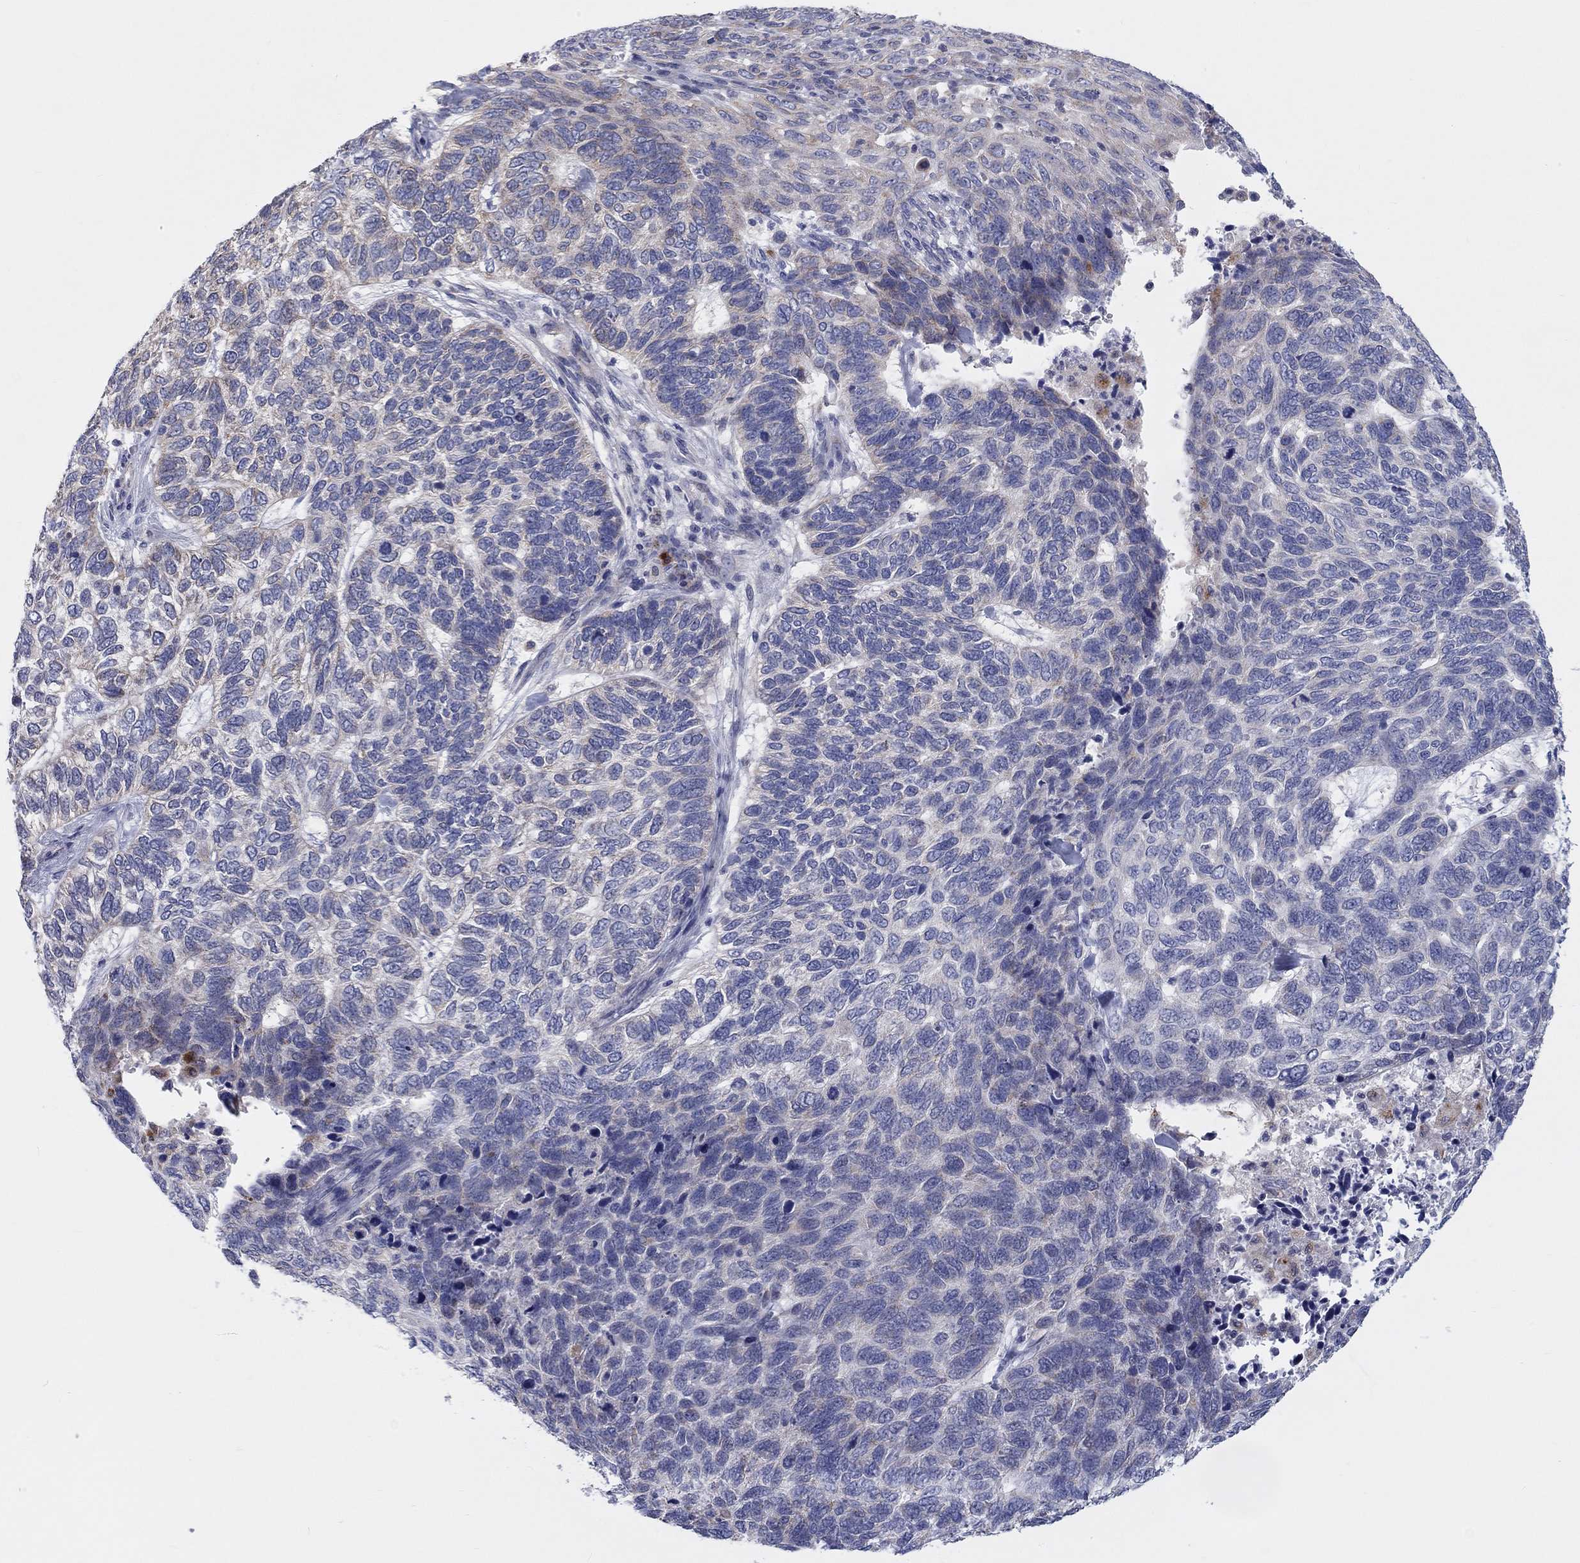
{"staining": {"intensity": "negative", "quantity": "none", "location": "none"}, "tissue": "skin cancer", "cell_type": "Tumor cells", "image_type": "cancer", "snomed": [{"axis": "morphology", "description": "Basal cell carcinoma"}, {"axis": "topography", "description": "Skin"}], "caption": "Immunohistochemistry (IHC) of skin cancer (basal cell carcinoma) exhibits no staining in tumor cells.", "gene": "BCO2", "patient": {"sex": "female", "age": 65}}